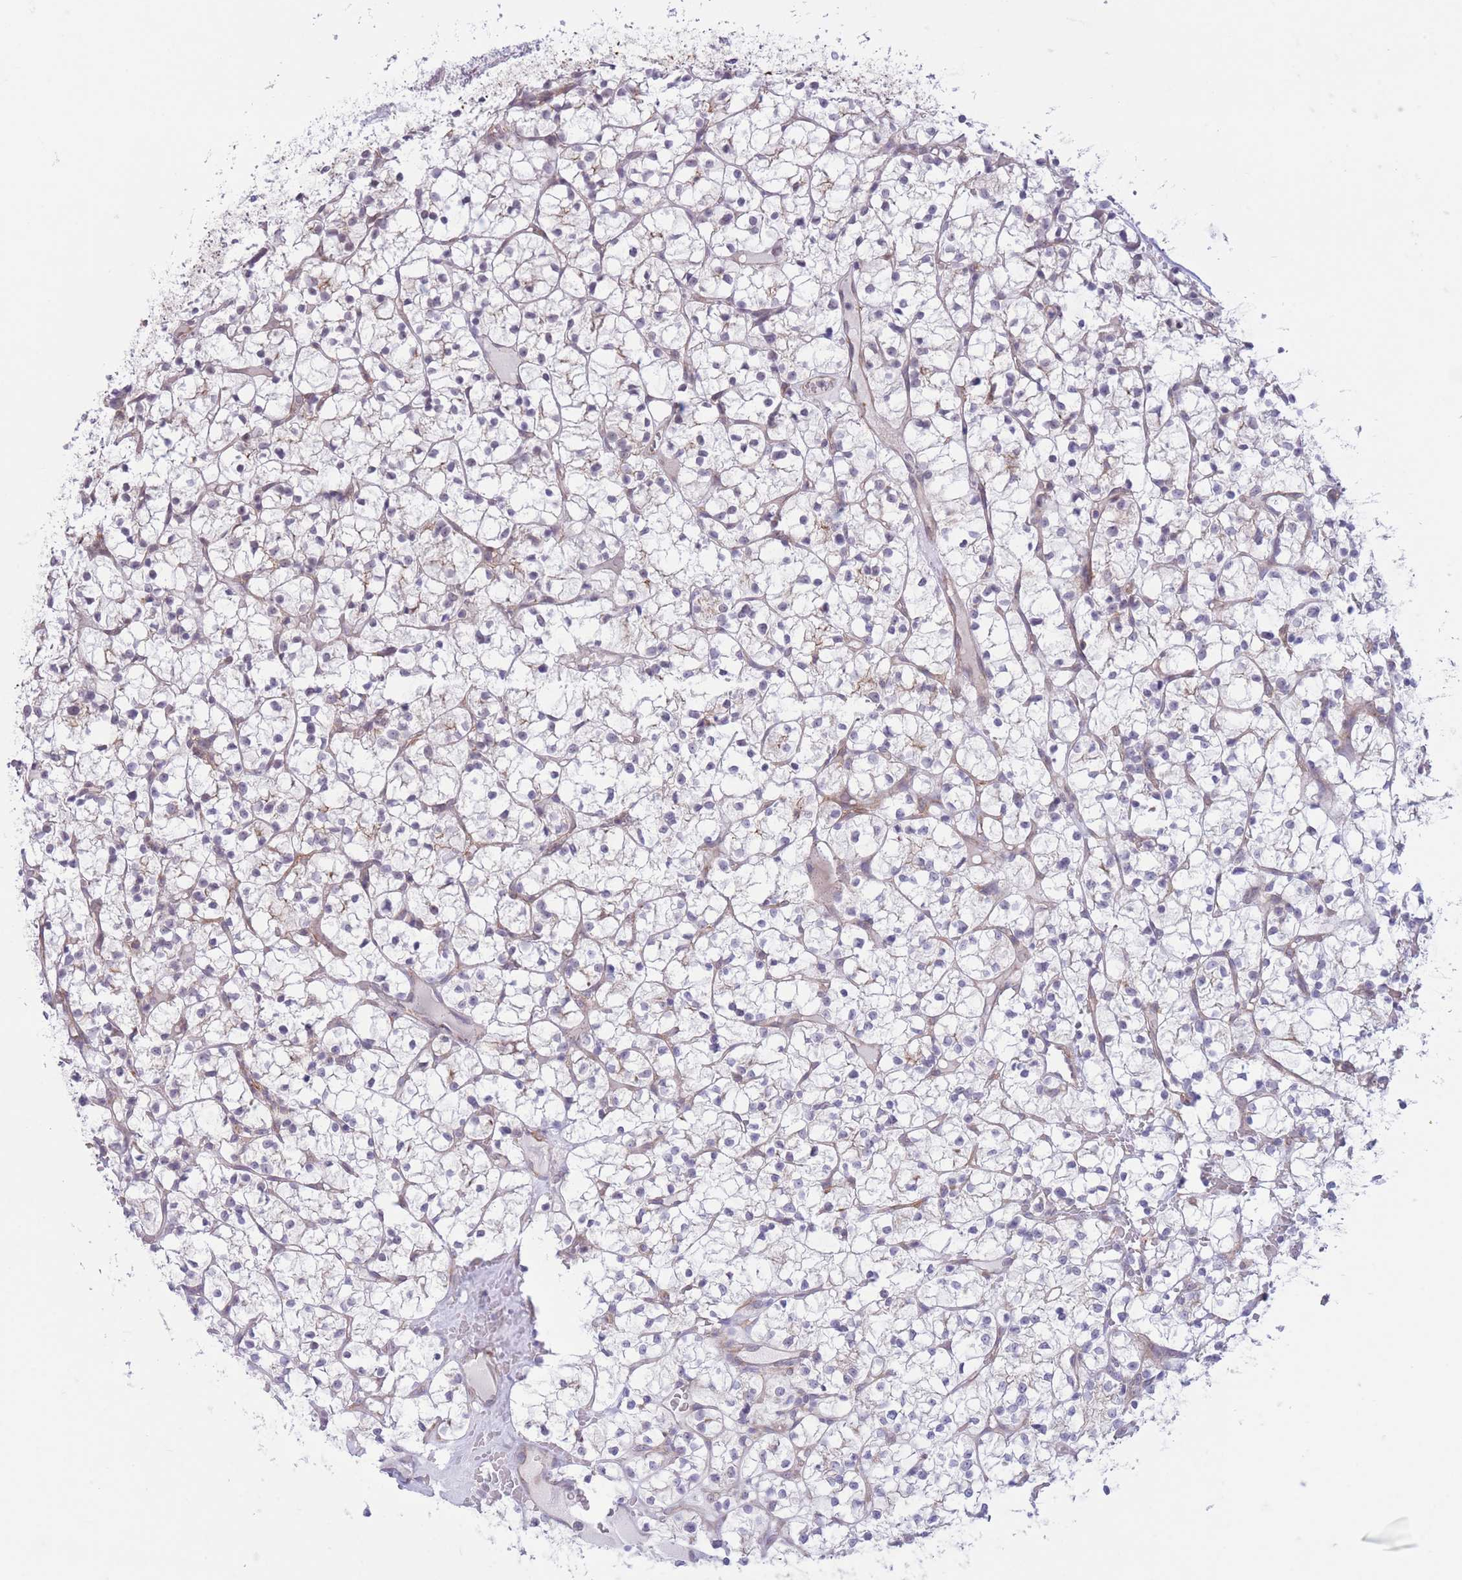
{"staining": {"intensity": "negative", "quantity": "none", "location": "none"}, "tissue": "renal cancer", "cell_type": "Tumor cells", "image_type": "cancer", "snomed": [{"axis": "morphology", "description": "Adenocarcinoma, NOS"}, {"axis": "topography", "description": "Kidney"}], "caption": "A high-resolution micrograph shows immunohistochemistry (IHC) staining of renal cancer, which exhibits no significant positivity in tumor cells. (DAB immunohistochemistry with hematoxylin counter stain).", "gene": "MRPS31", "patient": {"sex": "female", "age": 64}}